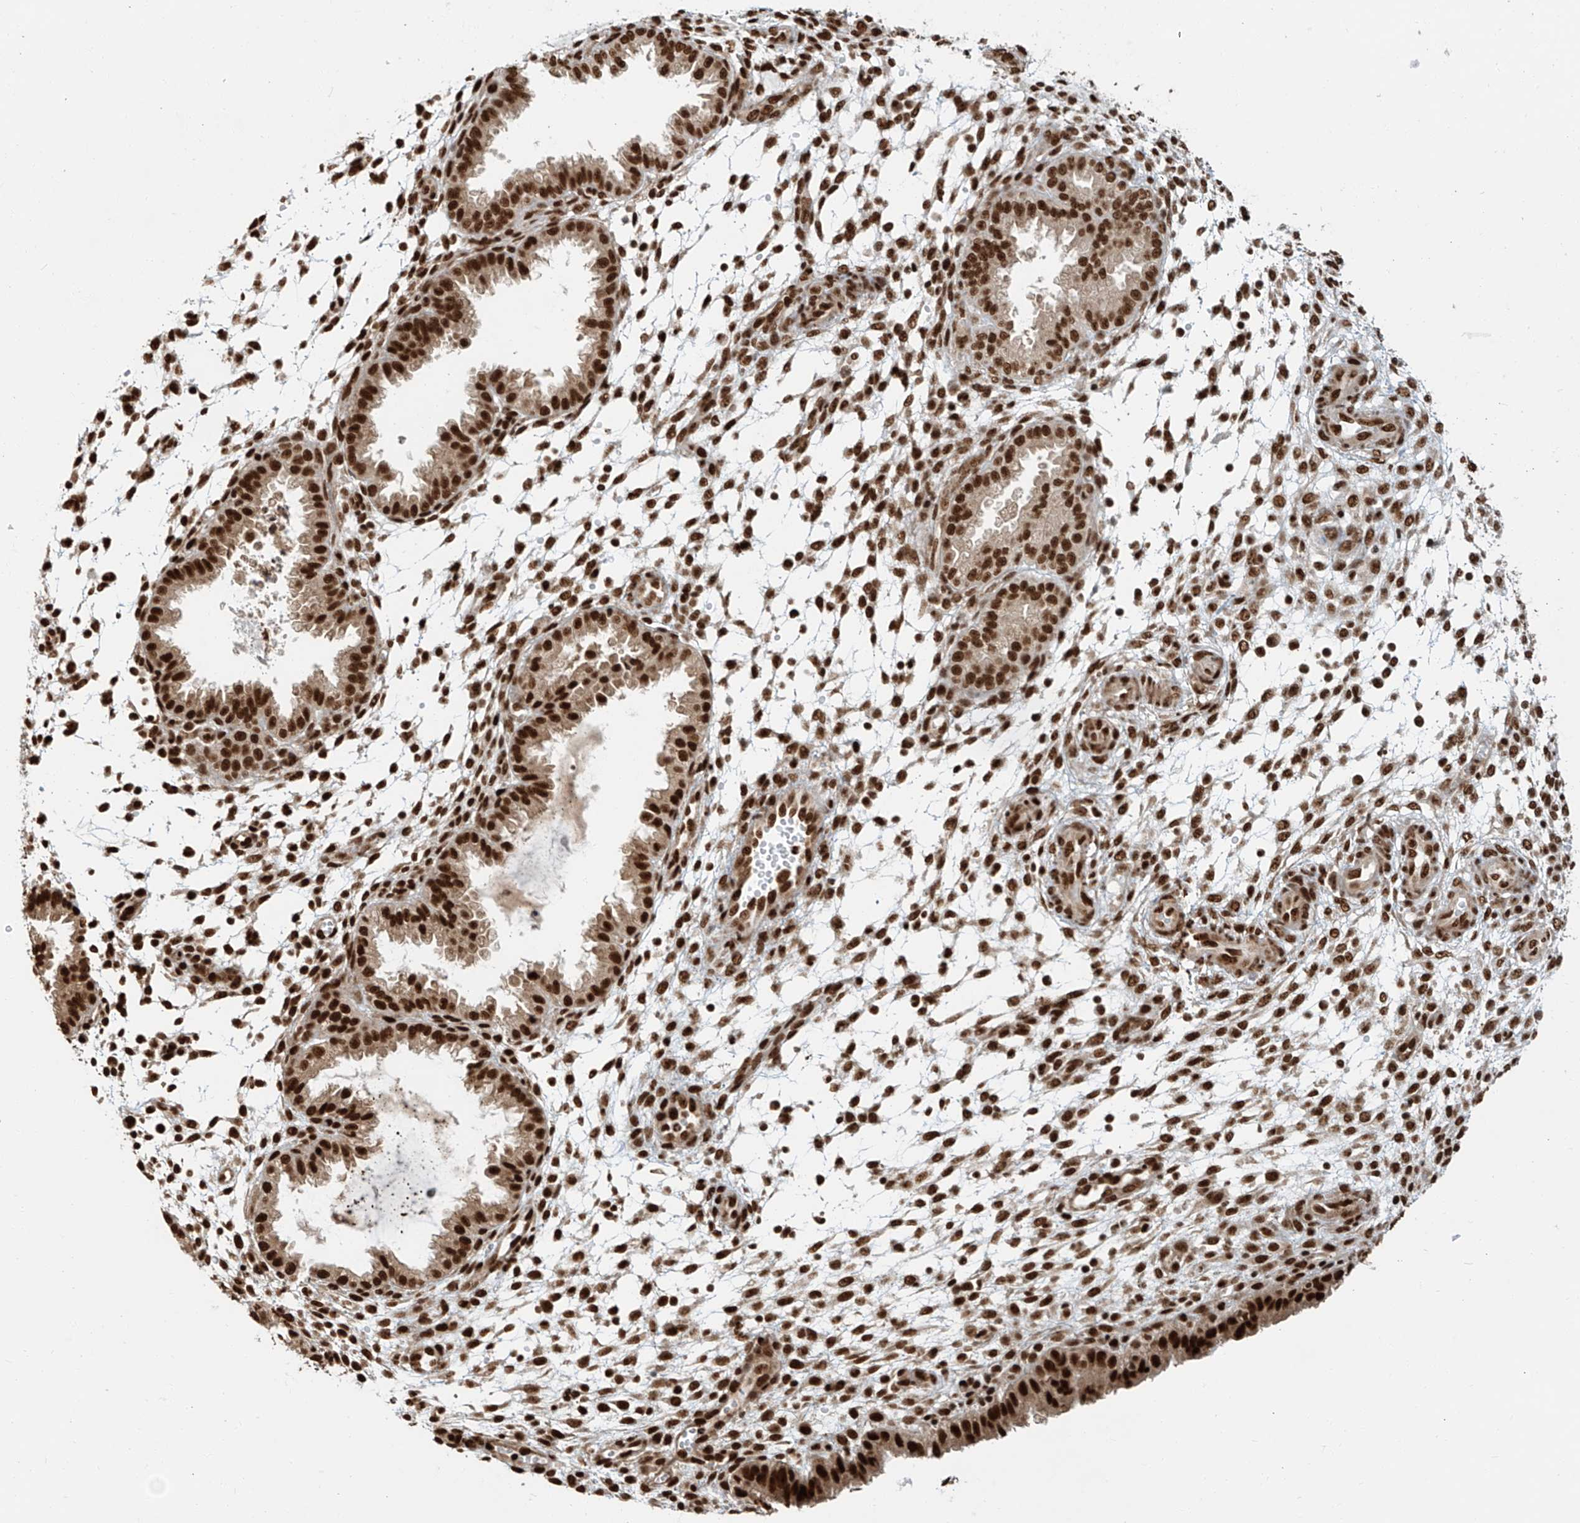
{"staining": {"intensity": "strong", "quantity": ">75%", "location": "nuclear"}, "tissue": "endometrium", "cell_type": "Cells in endometrial stroma", "image_type": "normal", "snomed": [{"axis": "morphology", "description": "Normal tissue, NOS"}, {"axis": "topography", "description": "Endometrium"}], "caption": "IHC histopathology image of benign endometrium stained for a protein (brown), which demonstrates high levels of strong nuclear positivity in approximately >75% of cells in endometrial stroma.", "gene": "FAM193B", "patient": {"sex": "female", "age": 33}}